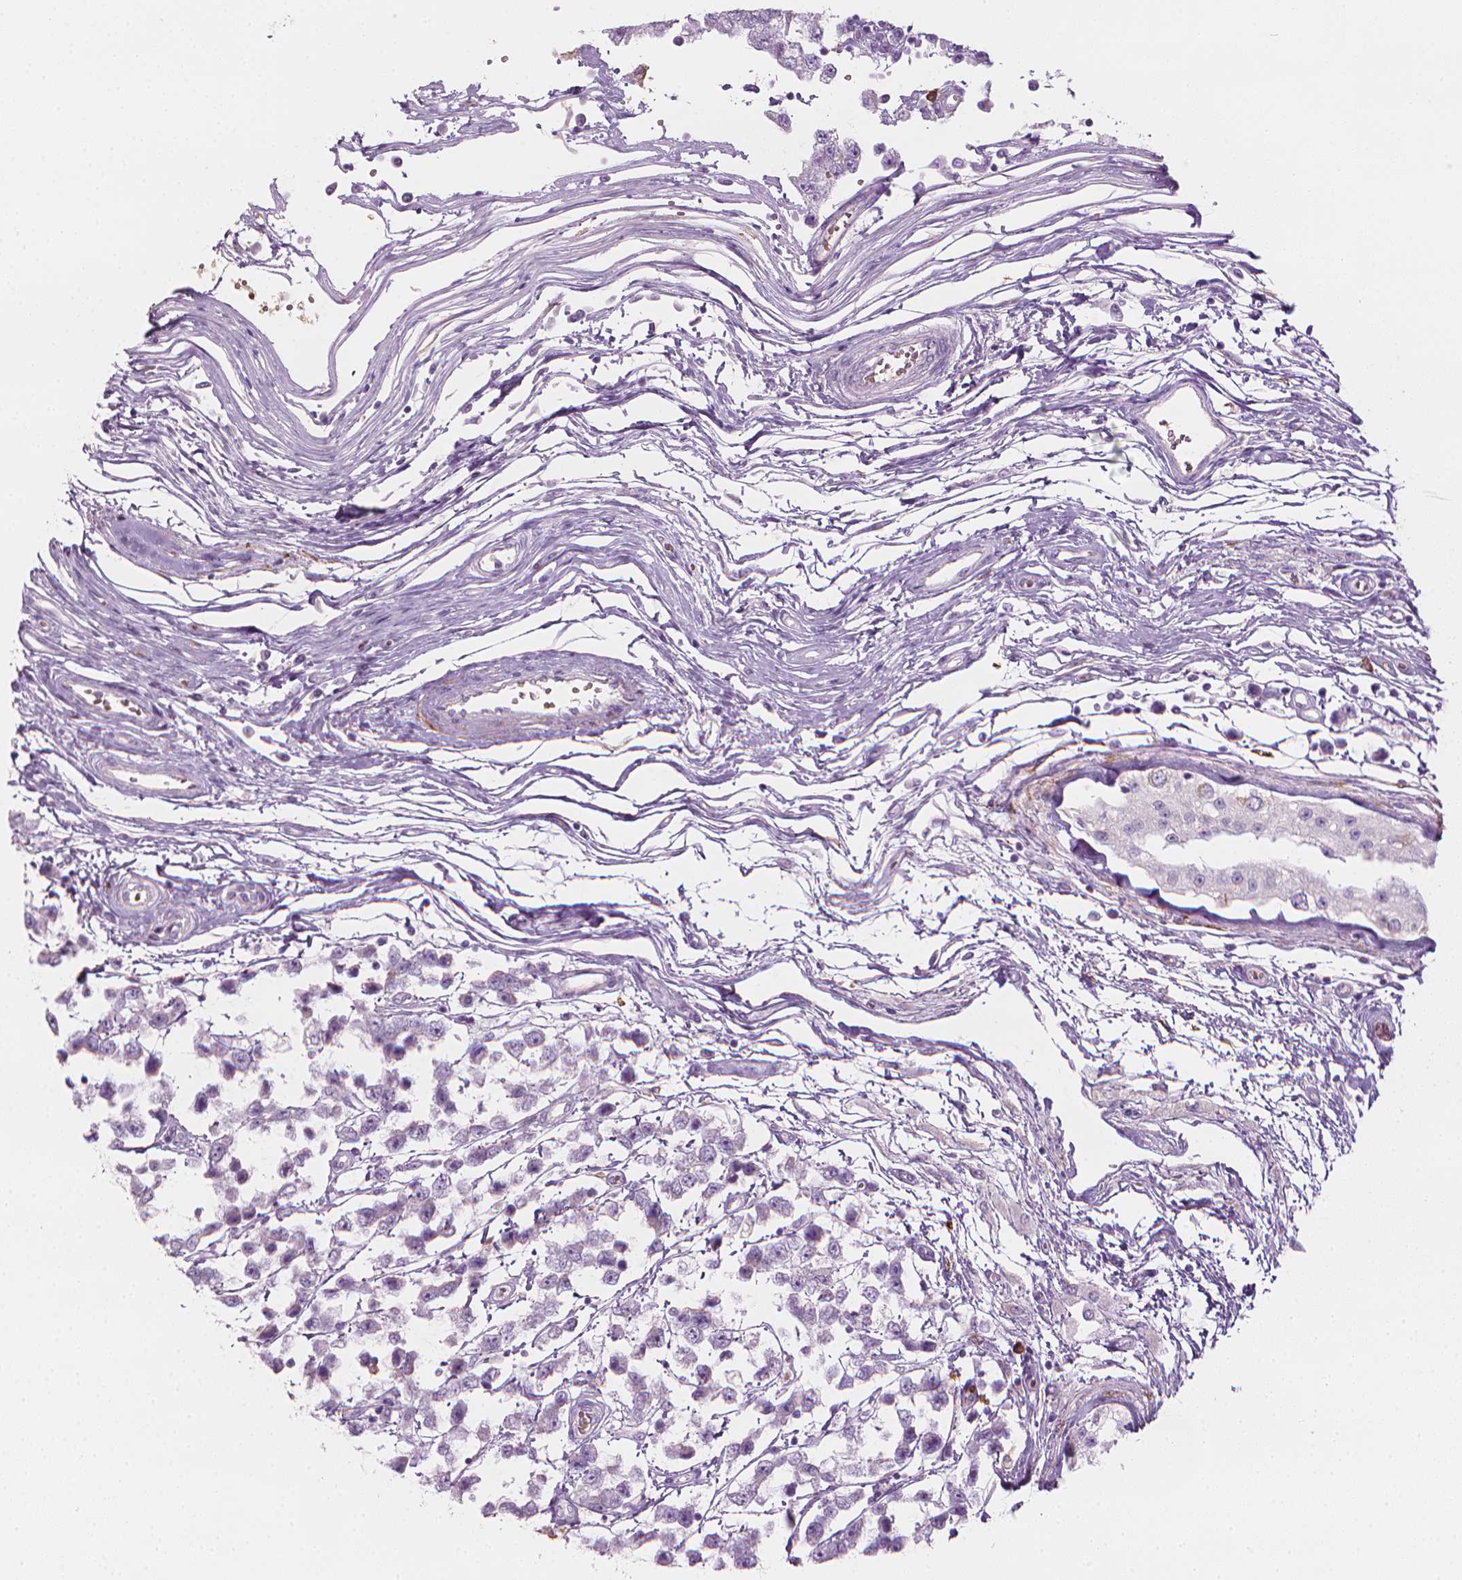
{"staining": {"intensity": "negative", "quantity": "none", "location": "none"}, "tissue": "testis cancer", "cell_type": "Tumor cells", "image_type": "cancer", "snomed": [{"axis": "morphology", "description": "Seminoma, NOS"}, {"axis": "topography", "description": "Testis"}], "caption": "This histopathology image is of seminoma (testis) stained with immunohistochemistry (IHC) to label a protein in brown with the nuclei are counter-stained blue. There is no positivity in tumor cells.", "gene": "CES1", "patient": {"sex": "male", "age": 34}}